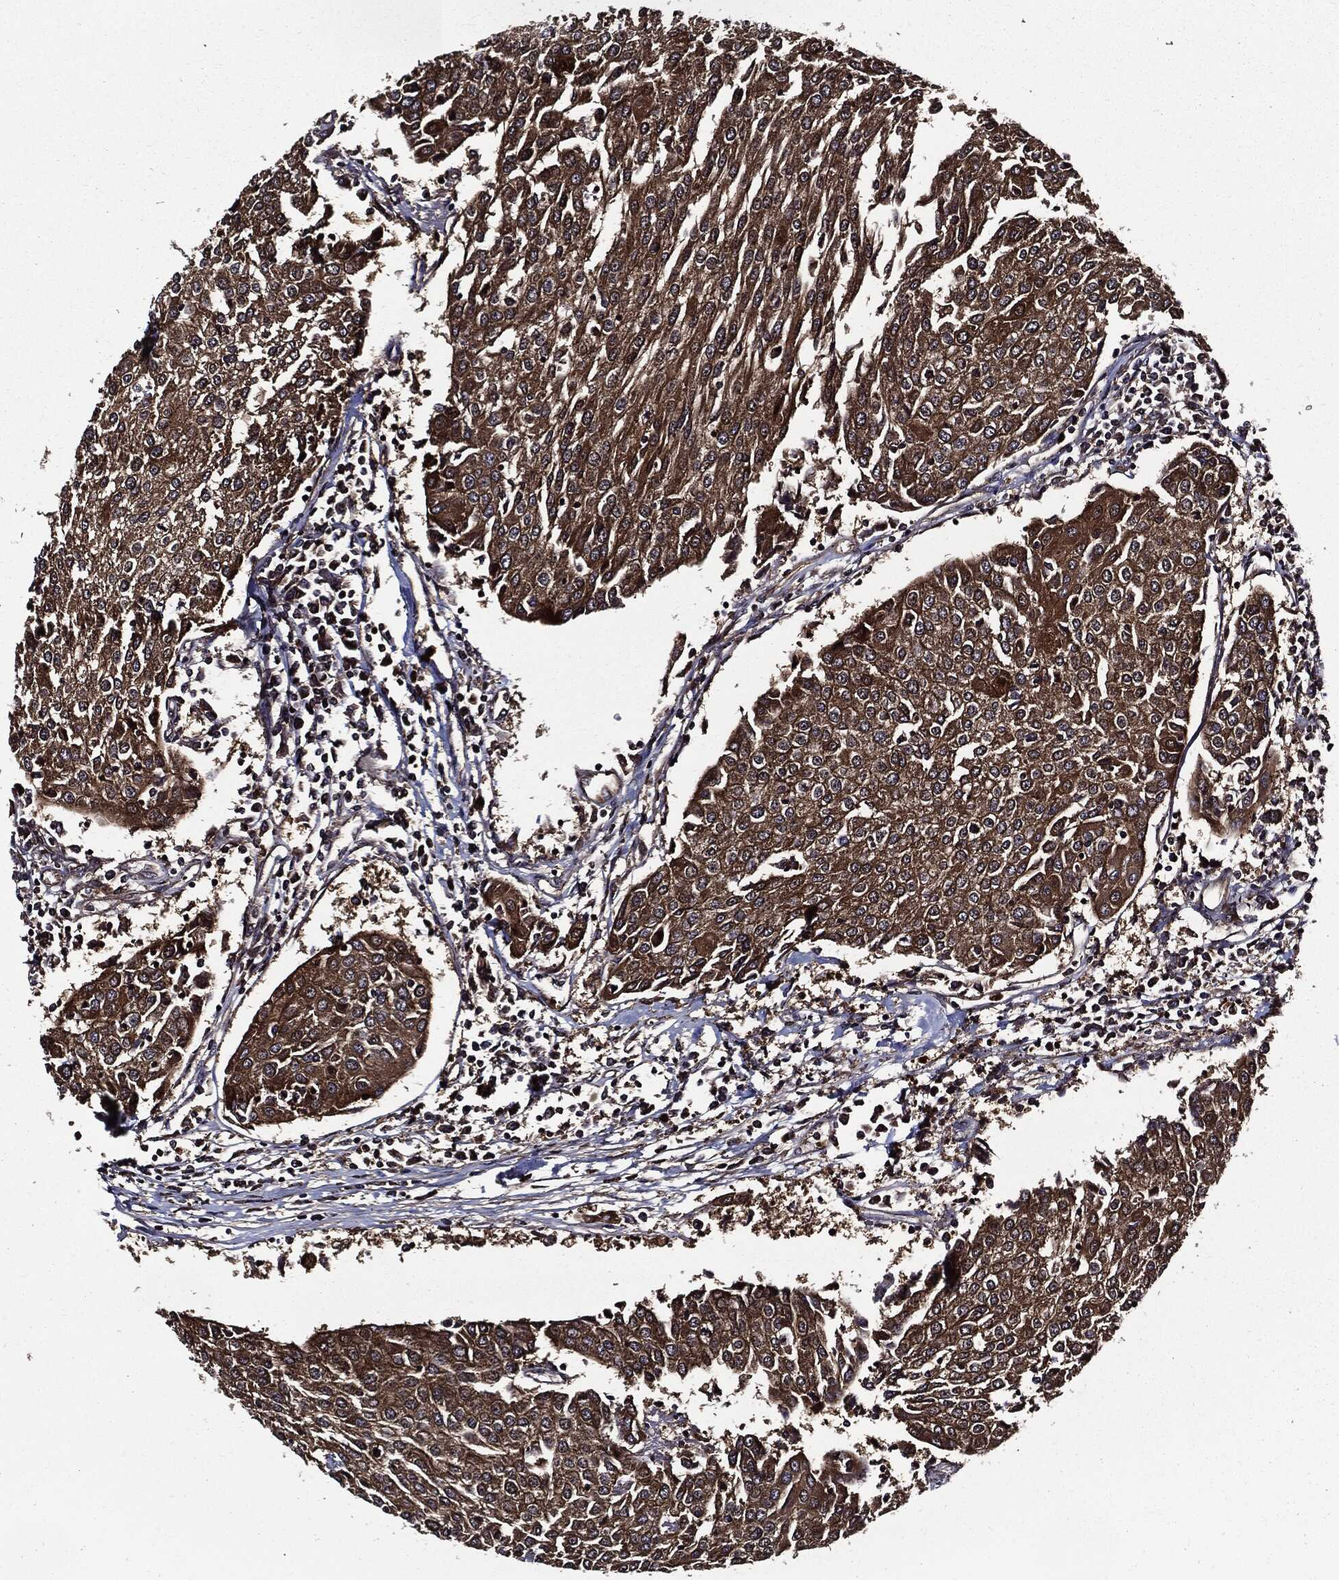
{"staining": {"intensity": "strong", "quantity": "25%-75%", "location": "cytoplasmic/membranous"}, "tissue": "urothelial cancer", "cell_type": "Tumor cells", "image_type": "cancer", "snomed": [{"axis": "morphology", "description": "Urothelial carcinoma, High grade"}, {"axis": "topography", "description": "Urinary bladder"}], "caption": "Immunohistochemical staining of high-grade urothelial carcinoma displays high levels of strong cytoplasmic/membranous staining in about 25%-75% of tumor cells.", "gene": "PDCD6IP", "patient": {"sex": "female", "age": 85}}